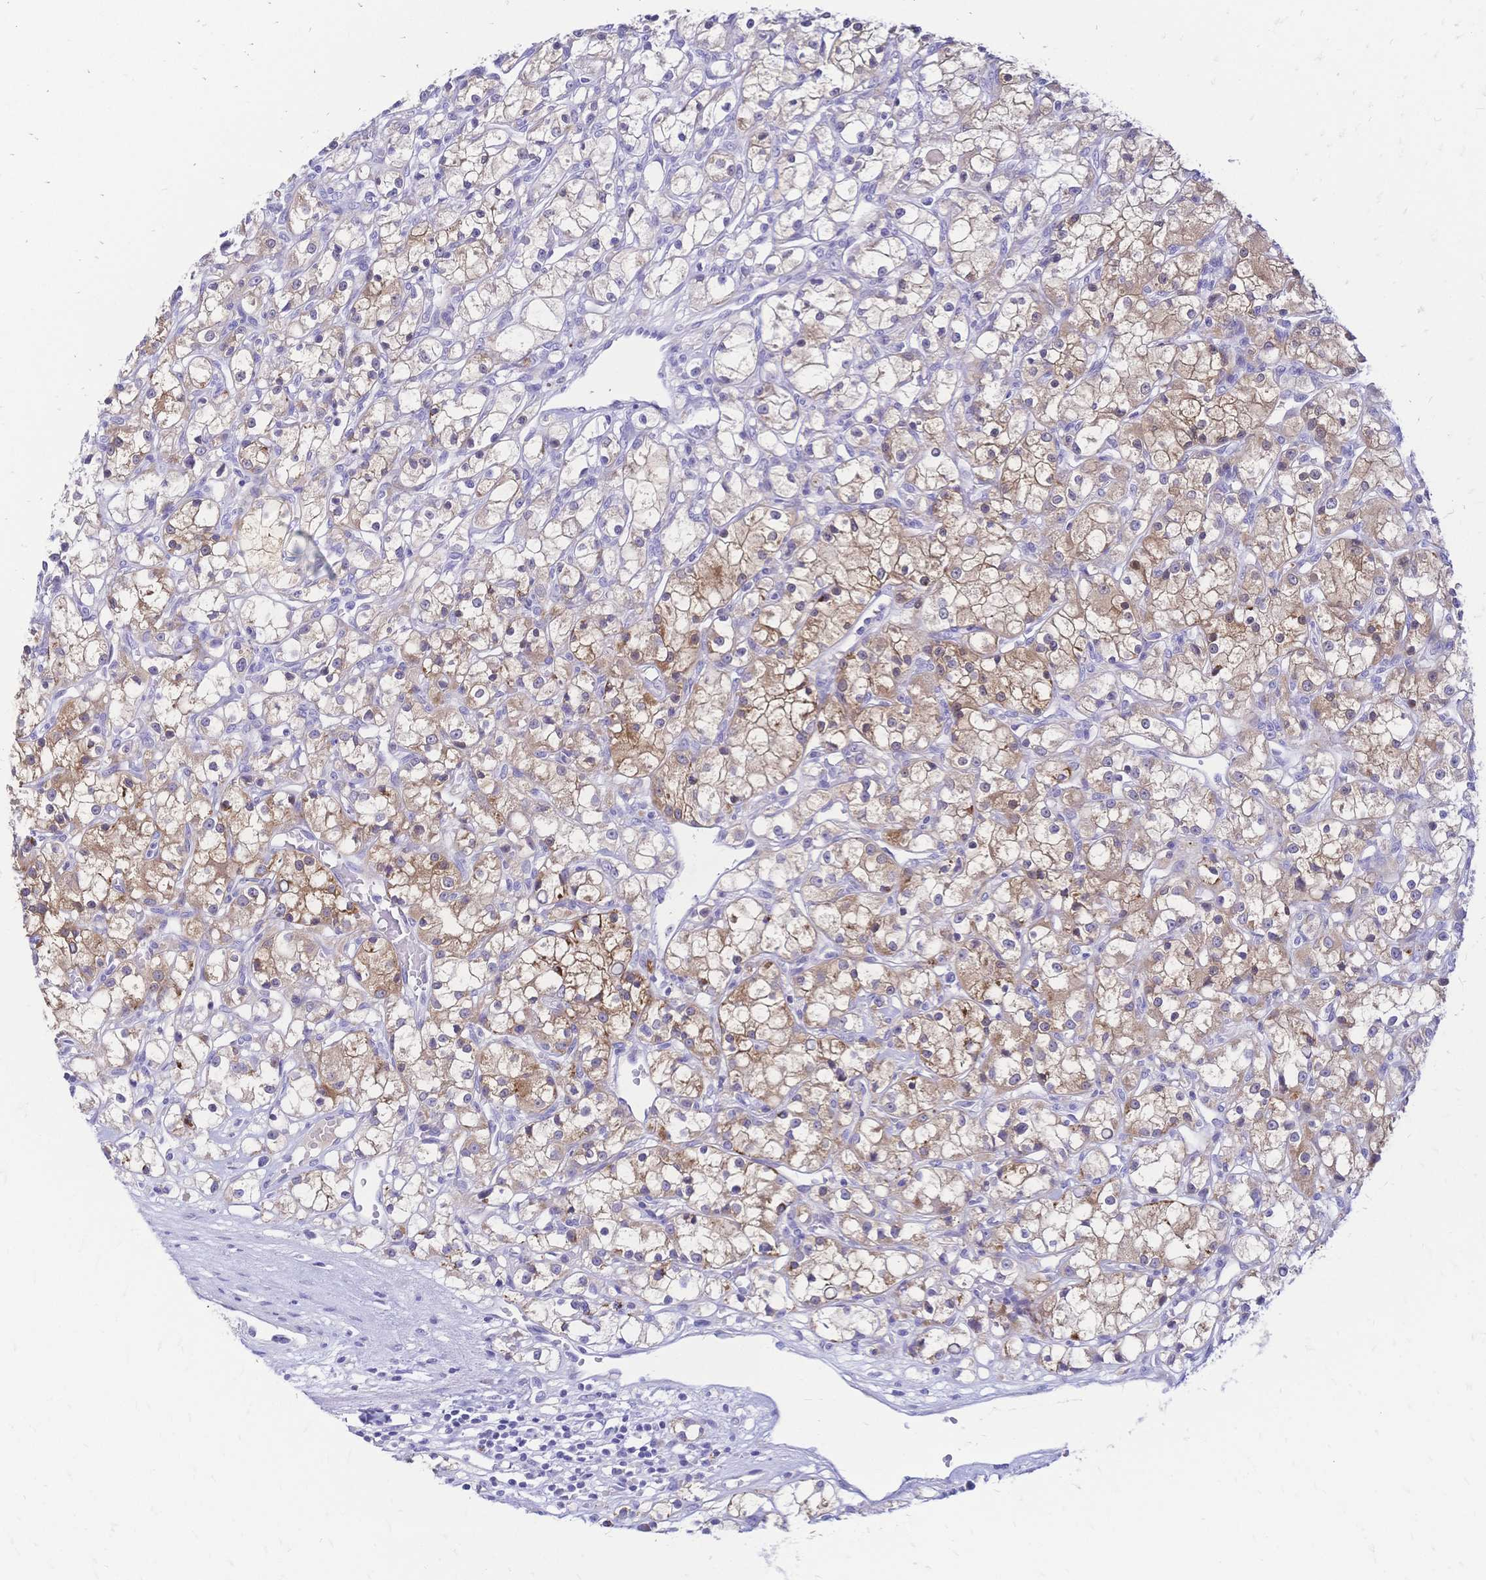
{"staining": {"intensity": "weak", "quantity": "25%-75%", "location": "cytoplasmic/membranous"}, "tissue": "renal cancer", "cell_type": "Tumor cells", "image_type": "cancer", "snomed": [{"axis": "morphology", "description": "Adenocarcinoma, NOS"}, {"axis": "topography", "description": "Kidney"}], "caption": "Brown immunohistochemical staining in renal cancer displays weak cytoplasmic/membranous expression in about 25%-75% of tumor cells. Nuclei are stained in blue.", "gene": "GRB7", "patient": {"sex": "female", "age": 59}}